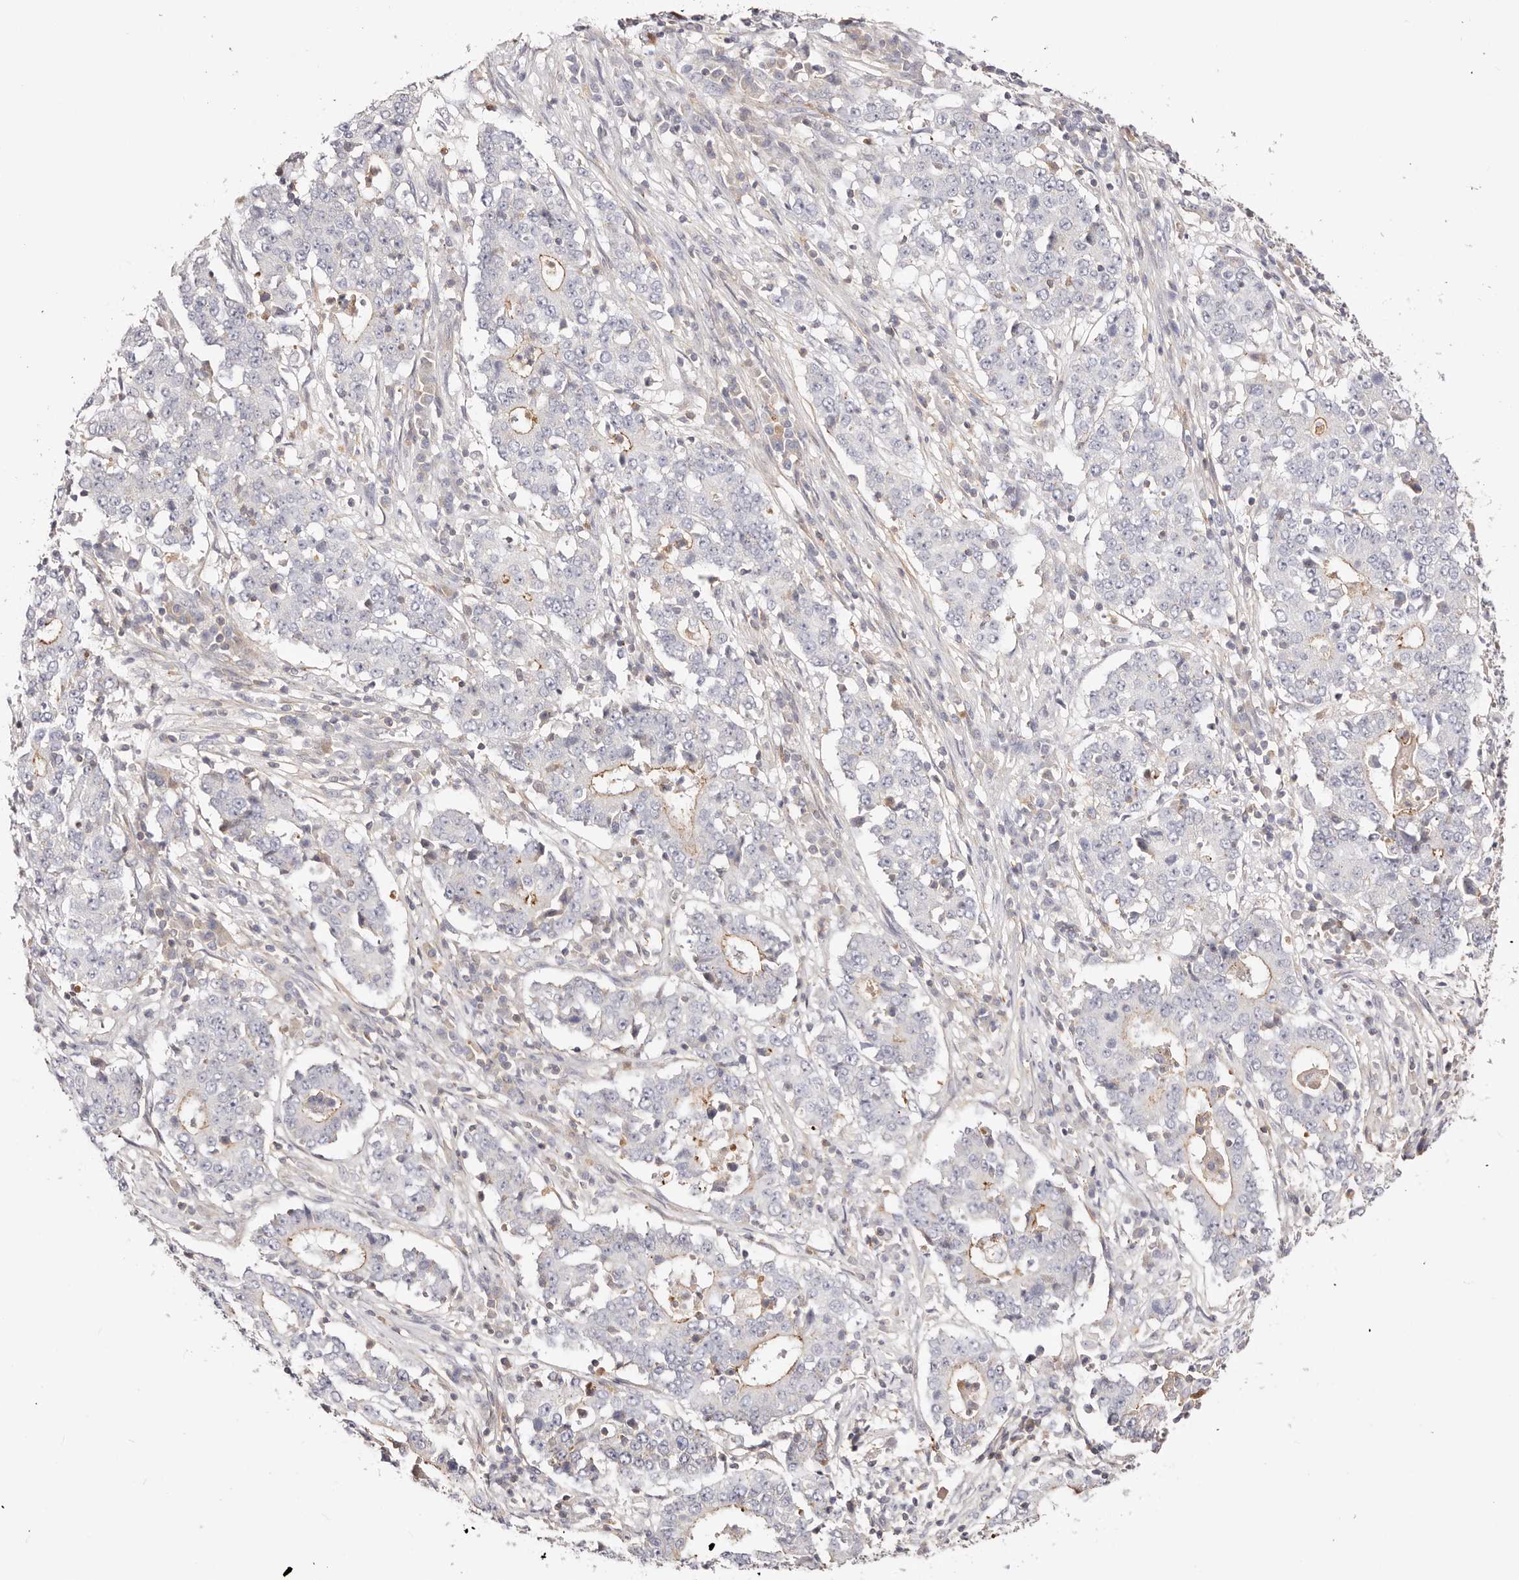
{"staining": {"intensity": "weak", "quantity": "25%-75%", "location": "cytoplasmic/membranous"}, "tissue": "stomach cancer", "cell_type": "Tumor cells", "image_type": "cancer", "snomed": [{"axis": "morphology", "description": "Adenocarcinoma, NOS"}, {"axis": "topography", "description": "Stomach"}], "caption": "IHC staining of stomach adenocarcinoma, which exhibits low levels of weak cytoplasmic/membranous staining in approximately 25%-75% of tumor cells indicating weak cytoplasmic/membranous protein positivity. The staining was performed using DAB (brown) for protein detection and nuclei were counterstained in hematoxylin (blue).", "gene": "SLC35B2", "patient": {"sex": "male", "age": 59}}